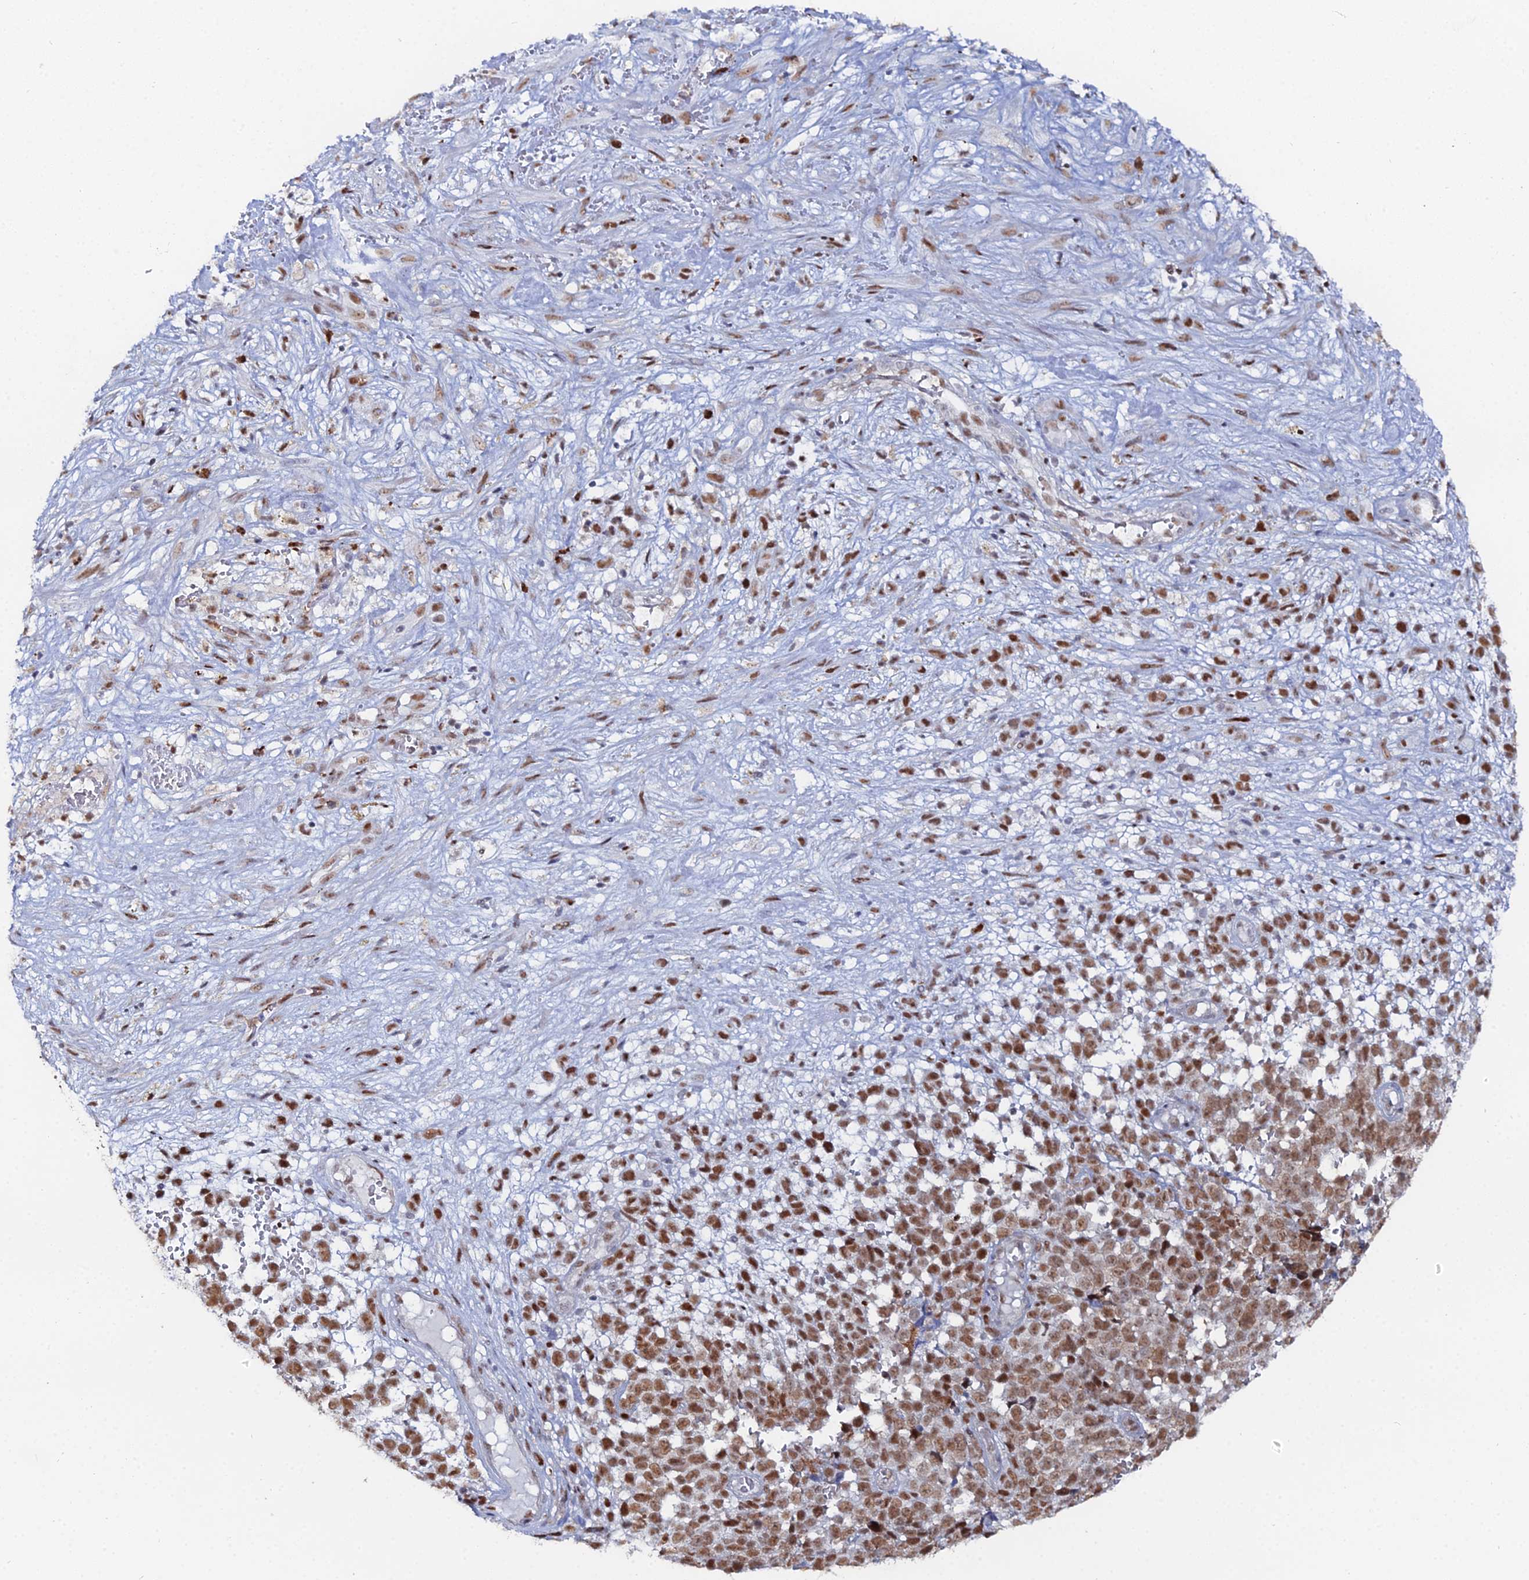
{"staining": {"intensity": "moderate", "quantity": ">75%", "location": "nuclear"}, "tissue": "melanoma", "cell_type": "Tumor cells", "image_type": "cancer", "snomed": [{"axis": "morphology", "description": "Malignant melanoma, NOS"}, {"axis": "topography", "description": "Nose, NOS"}], "caption": "Approximately >75% of tumor cells in malignant melanoma demonstrate moderate nuclear protein staining as visualized by brown immunohistochemical staining.", "gene": "GSC2", "patient": {"sex": "female", "age": 48}}